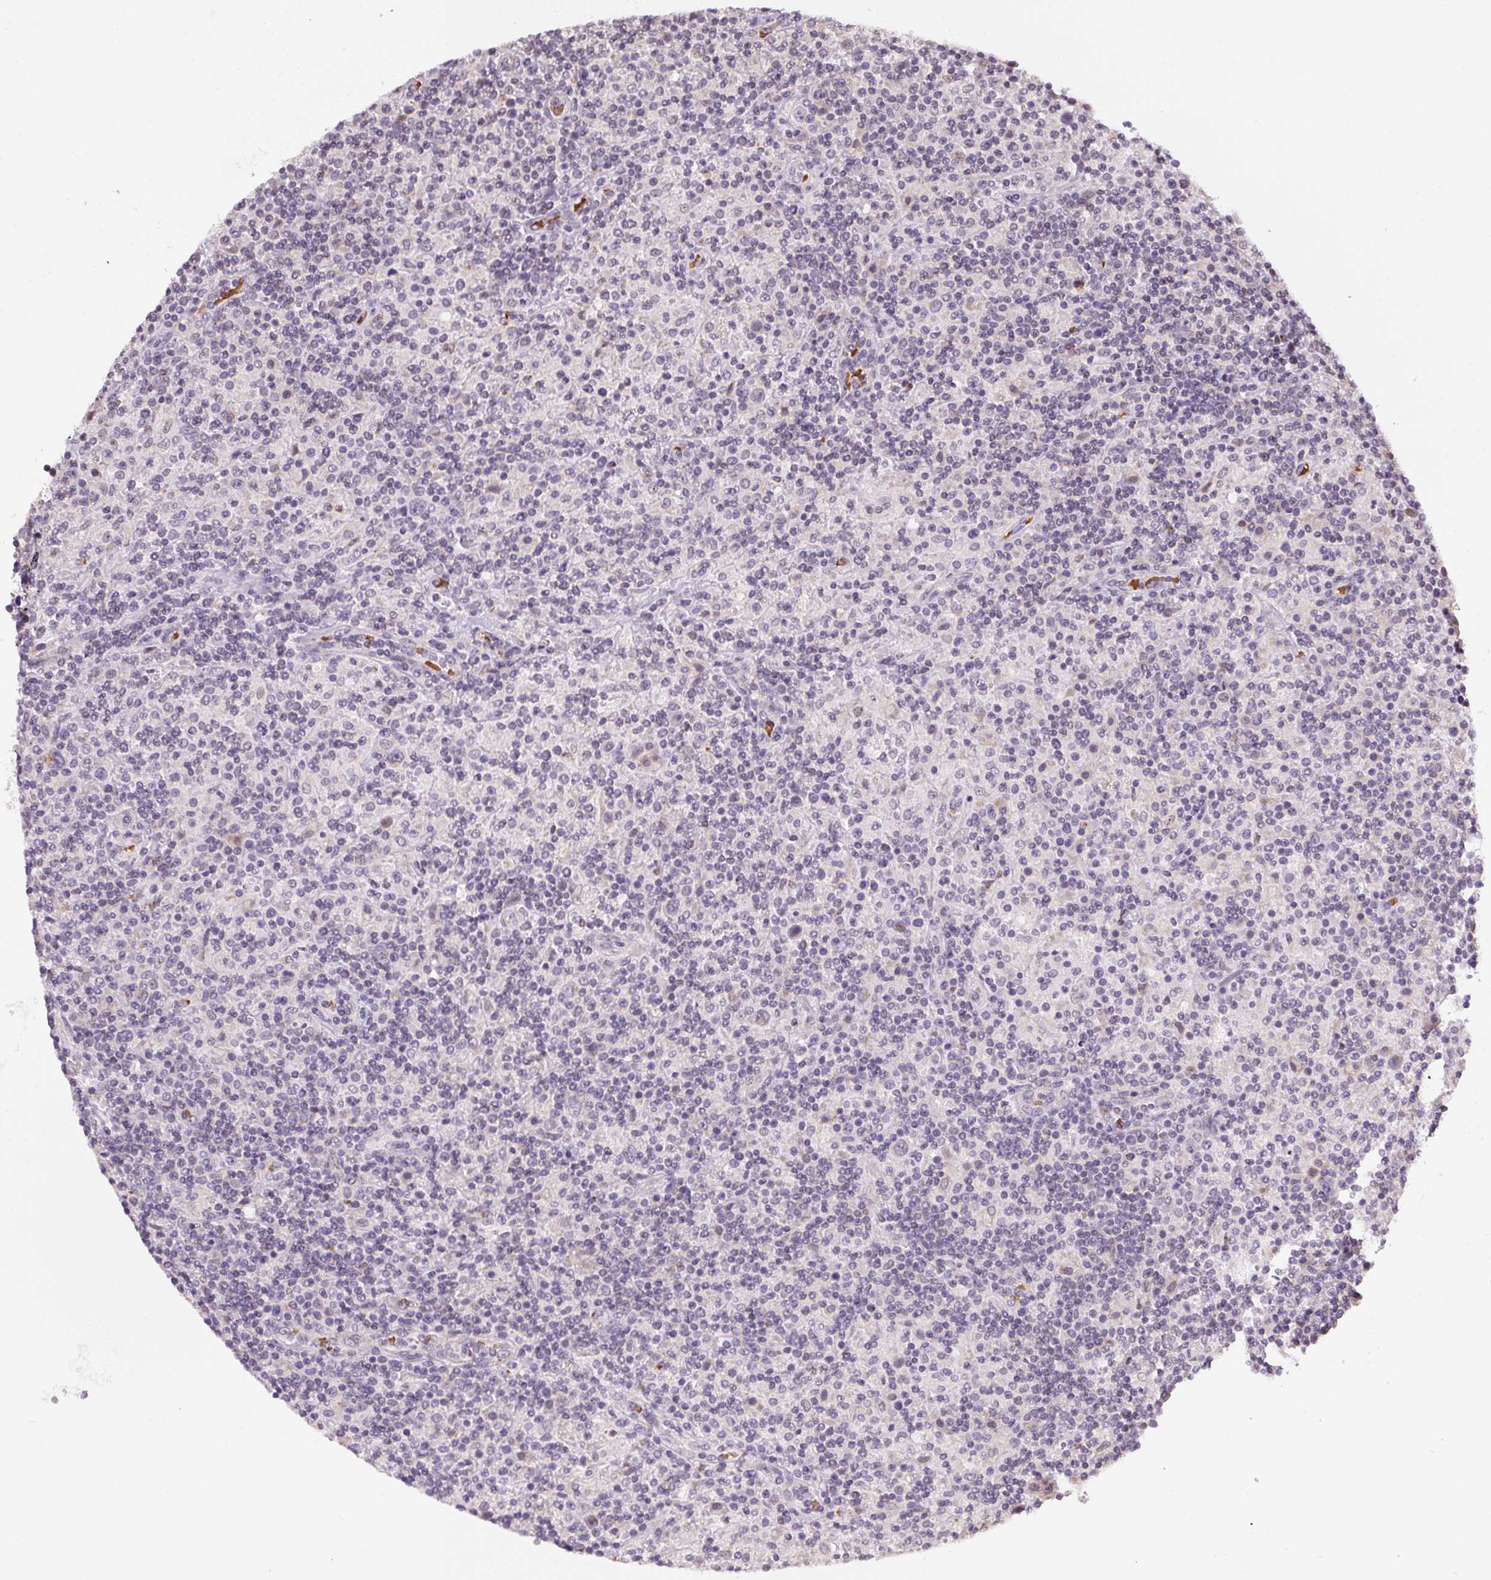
{"staining": {"intensity": "negative", "quantity": "none", "location": "none"}, "tissue": "lymphoma", "cell_type": "Tumor cells", "image_type": "cancer", "snomed": [{"axis": "morphology", "description": "Hodgkin's disease, NOS"}, {"axis": "topography", "description": "Lymph node"}], "caption": "Immunohistochemical staining of human Hodgkin's disease demonstrates no significant expression in tumor cells.", "gene": "METTL13", "patient": {"sex": "male", "age": 70}}